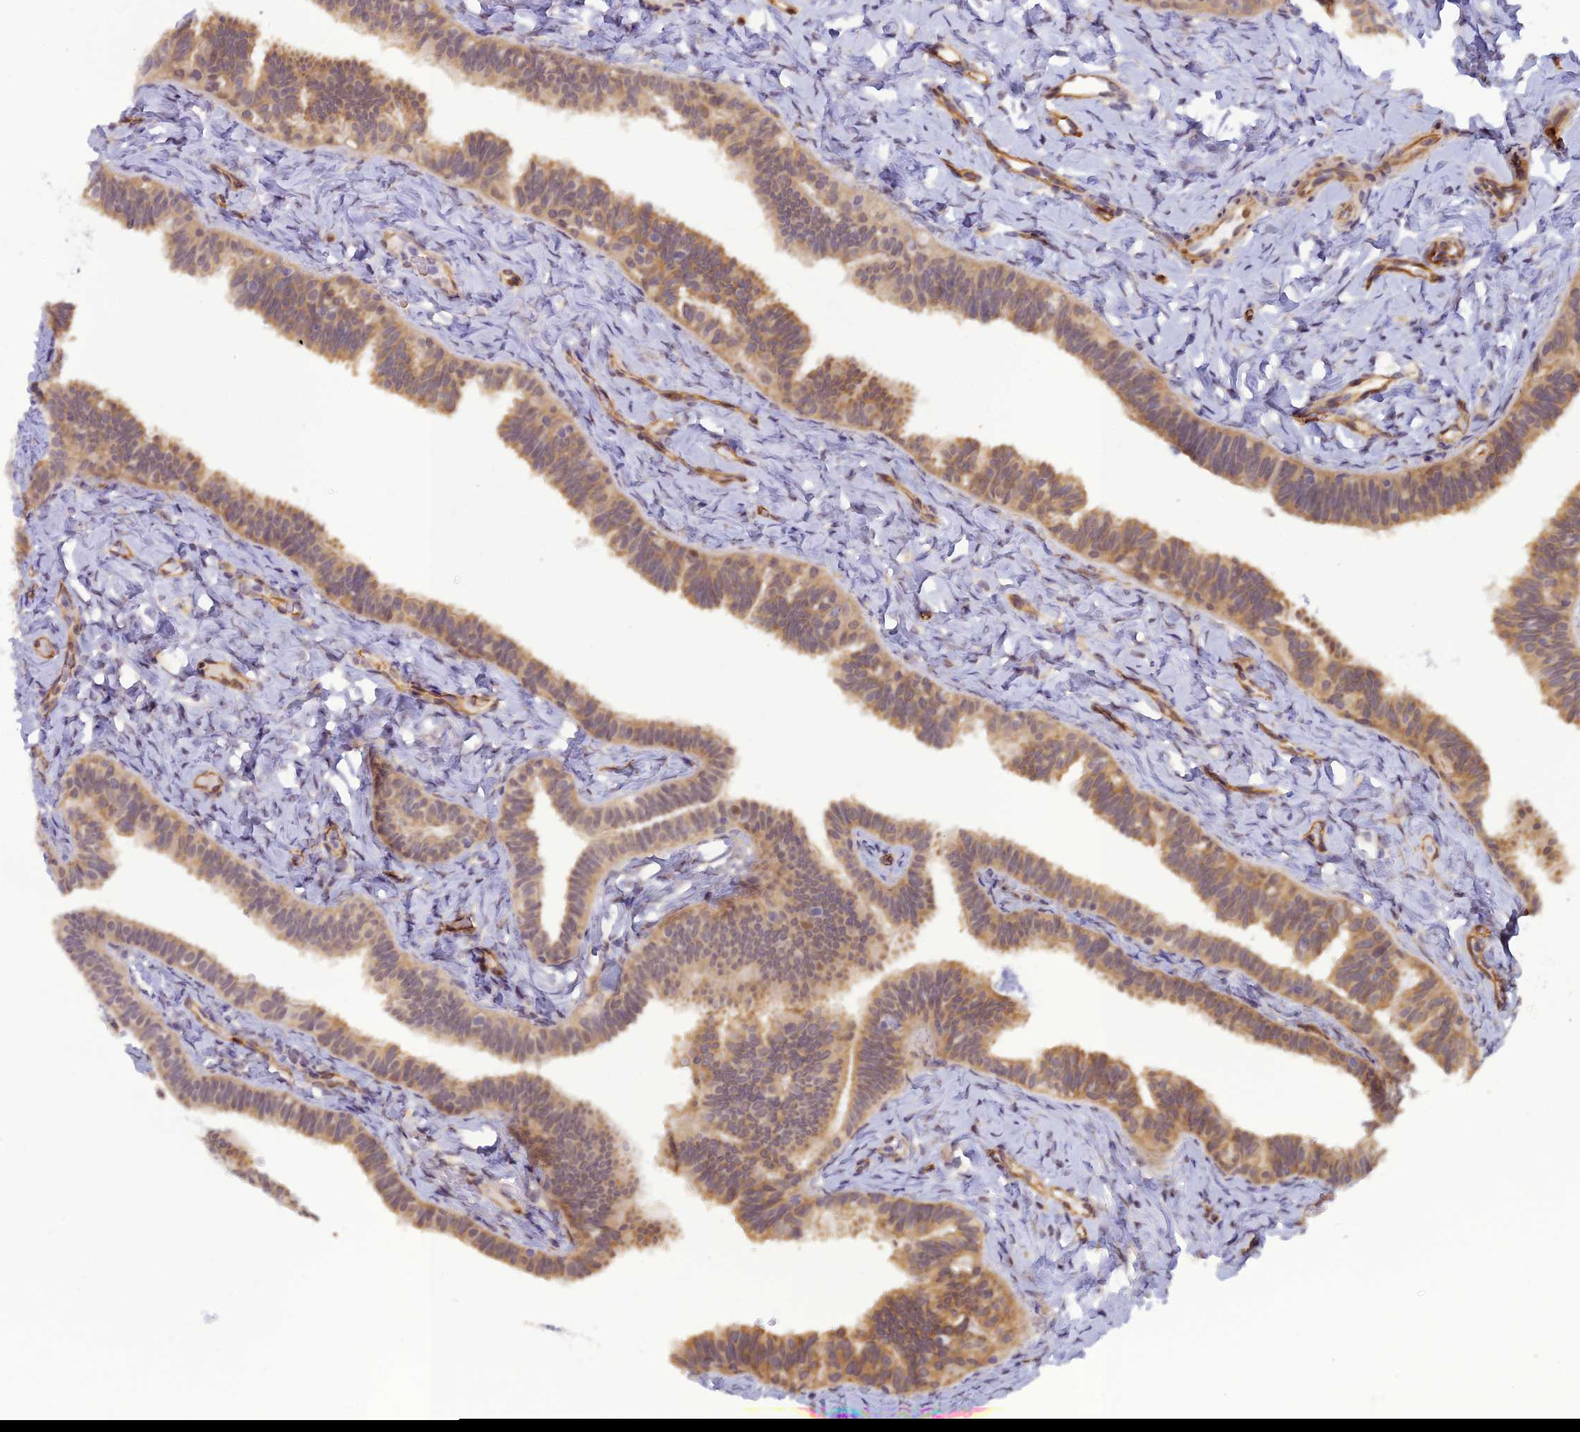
{"staining": {"intensity": "moderate", "quantity": "25%-75%", "location": "cytoplasmic/membranous,nuclear"}, "tissue": "fallopian tube", "cell_type": "Glandular cells", "image_type": "normal", "snomed": [{"axis": "morphology", "description": "Normal tissue, NOS"}, {"axis": "topography", "description": "Fallopian tube"}], "caption": "Glandular cells reveal moderate cytoplasmic/membranous,nuclear expression in about 25%-75% of cells in benign fallopian tube. Using DAB (brown) and hematoxylin (blue) stains, captured at high magnification using brightfield microscopy.", "gene": "RGL3", "patient": {"sex": "female", "age": 65}}